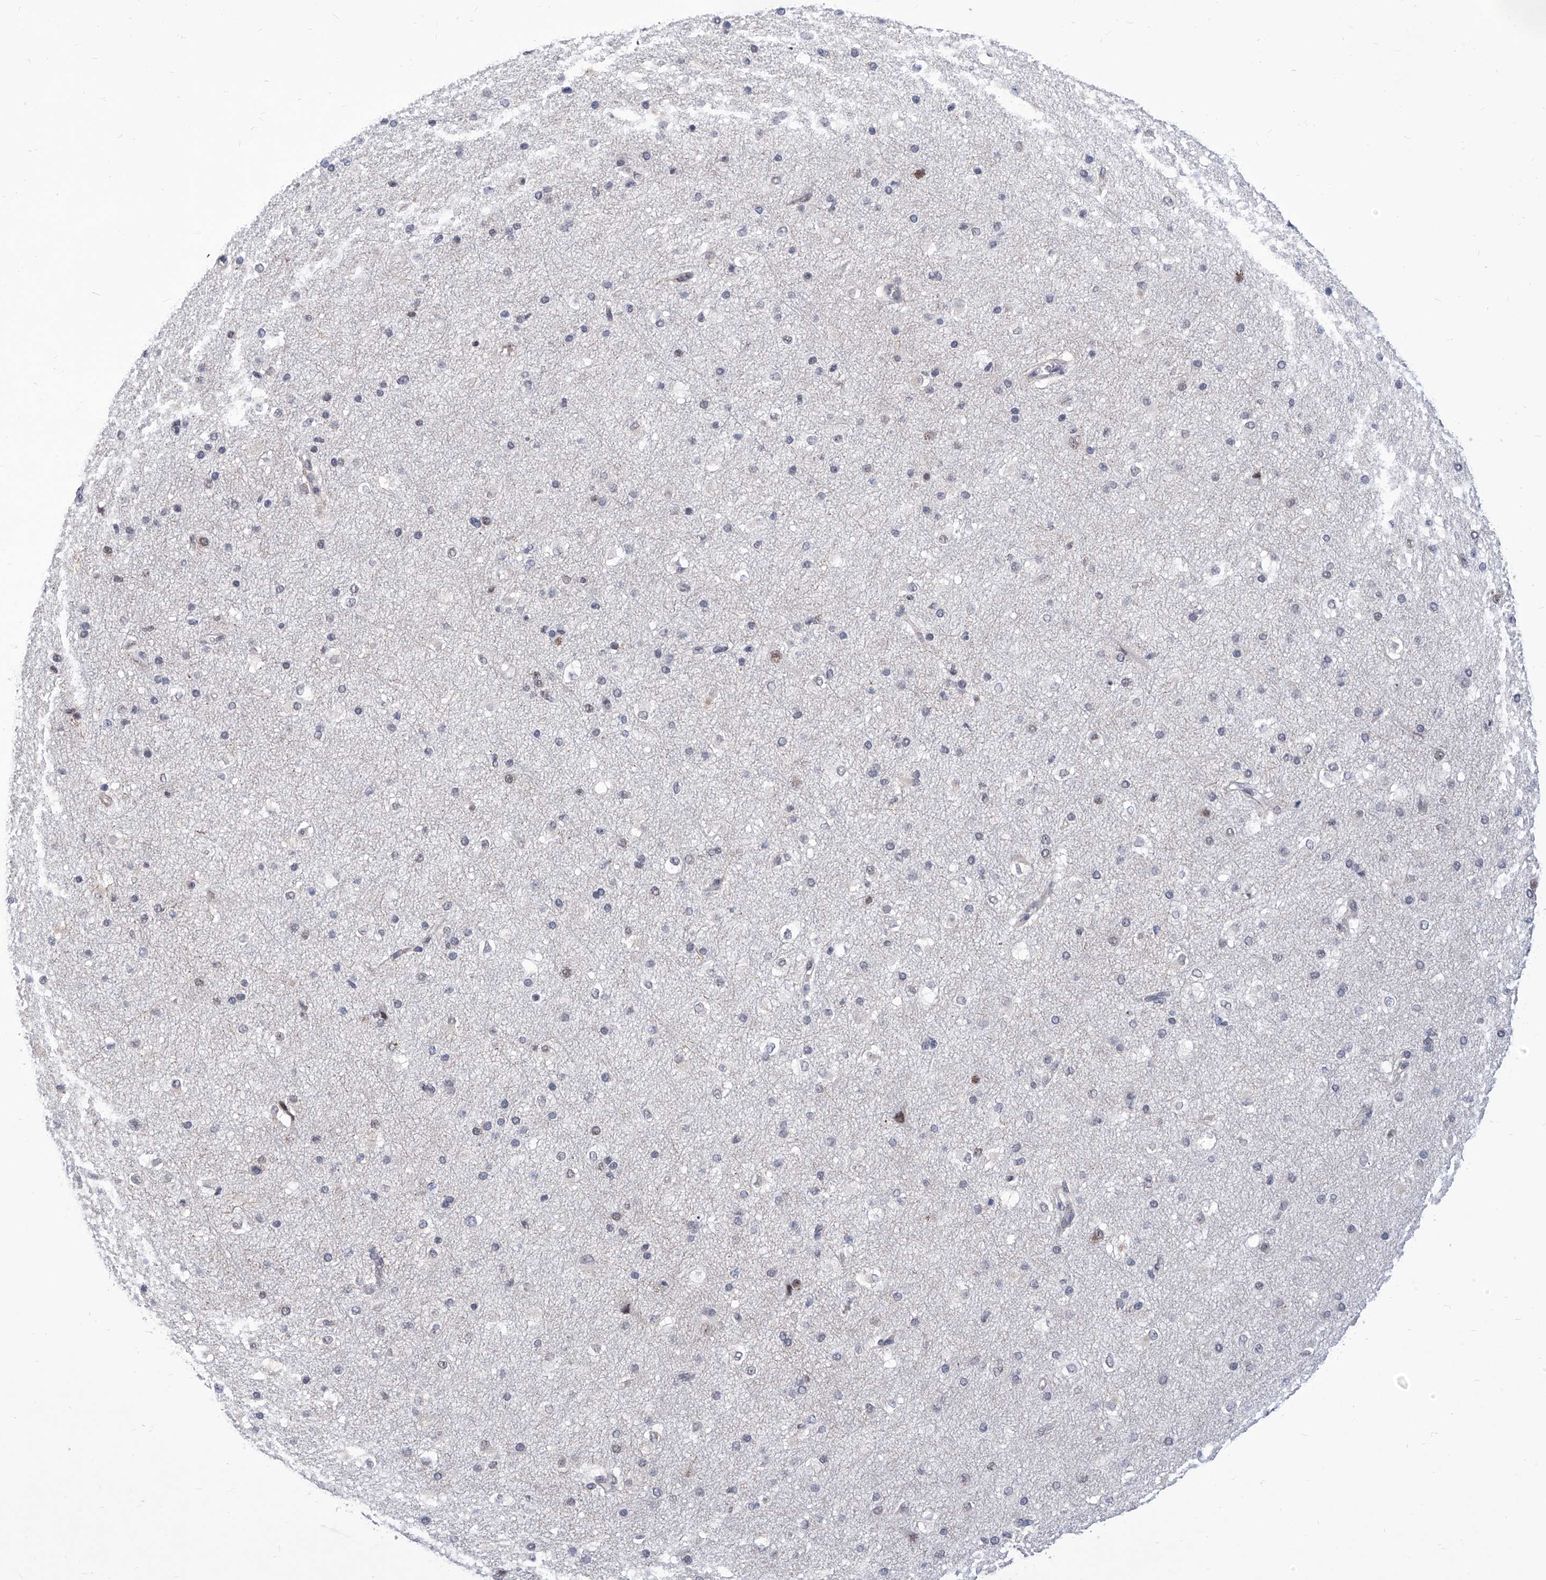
{"staining": {"intensity": "negative", "quantity": "none", "location": "none"}, "tissue": "cerebral cortex", "cell_type": "Endothelial cells", "image_type": "normal", "snomed": [{"axis": "morphology", "description": "Normal tissue, NOS"}, {"axis": "morphology", "description": "Developmental malformation"}, {"axis": "topography", "description": "Cerebral cortex"}], "caption": "A high-resolution micrograph shows immunohistochemistry (IHC) staining of normal cerebral cortex, which displays no significant staining in endothelial cells. (DAB immunohistochemistry (IHC), high magnification).", "gene": "SART1", "patient": {"sex": "female", "age": 30}}